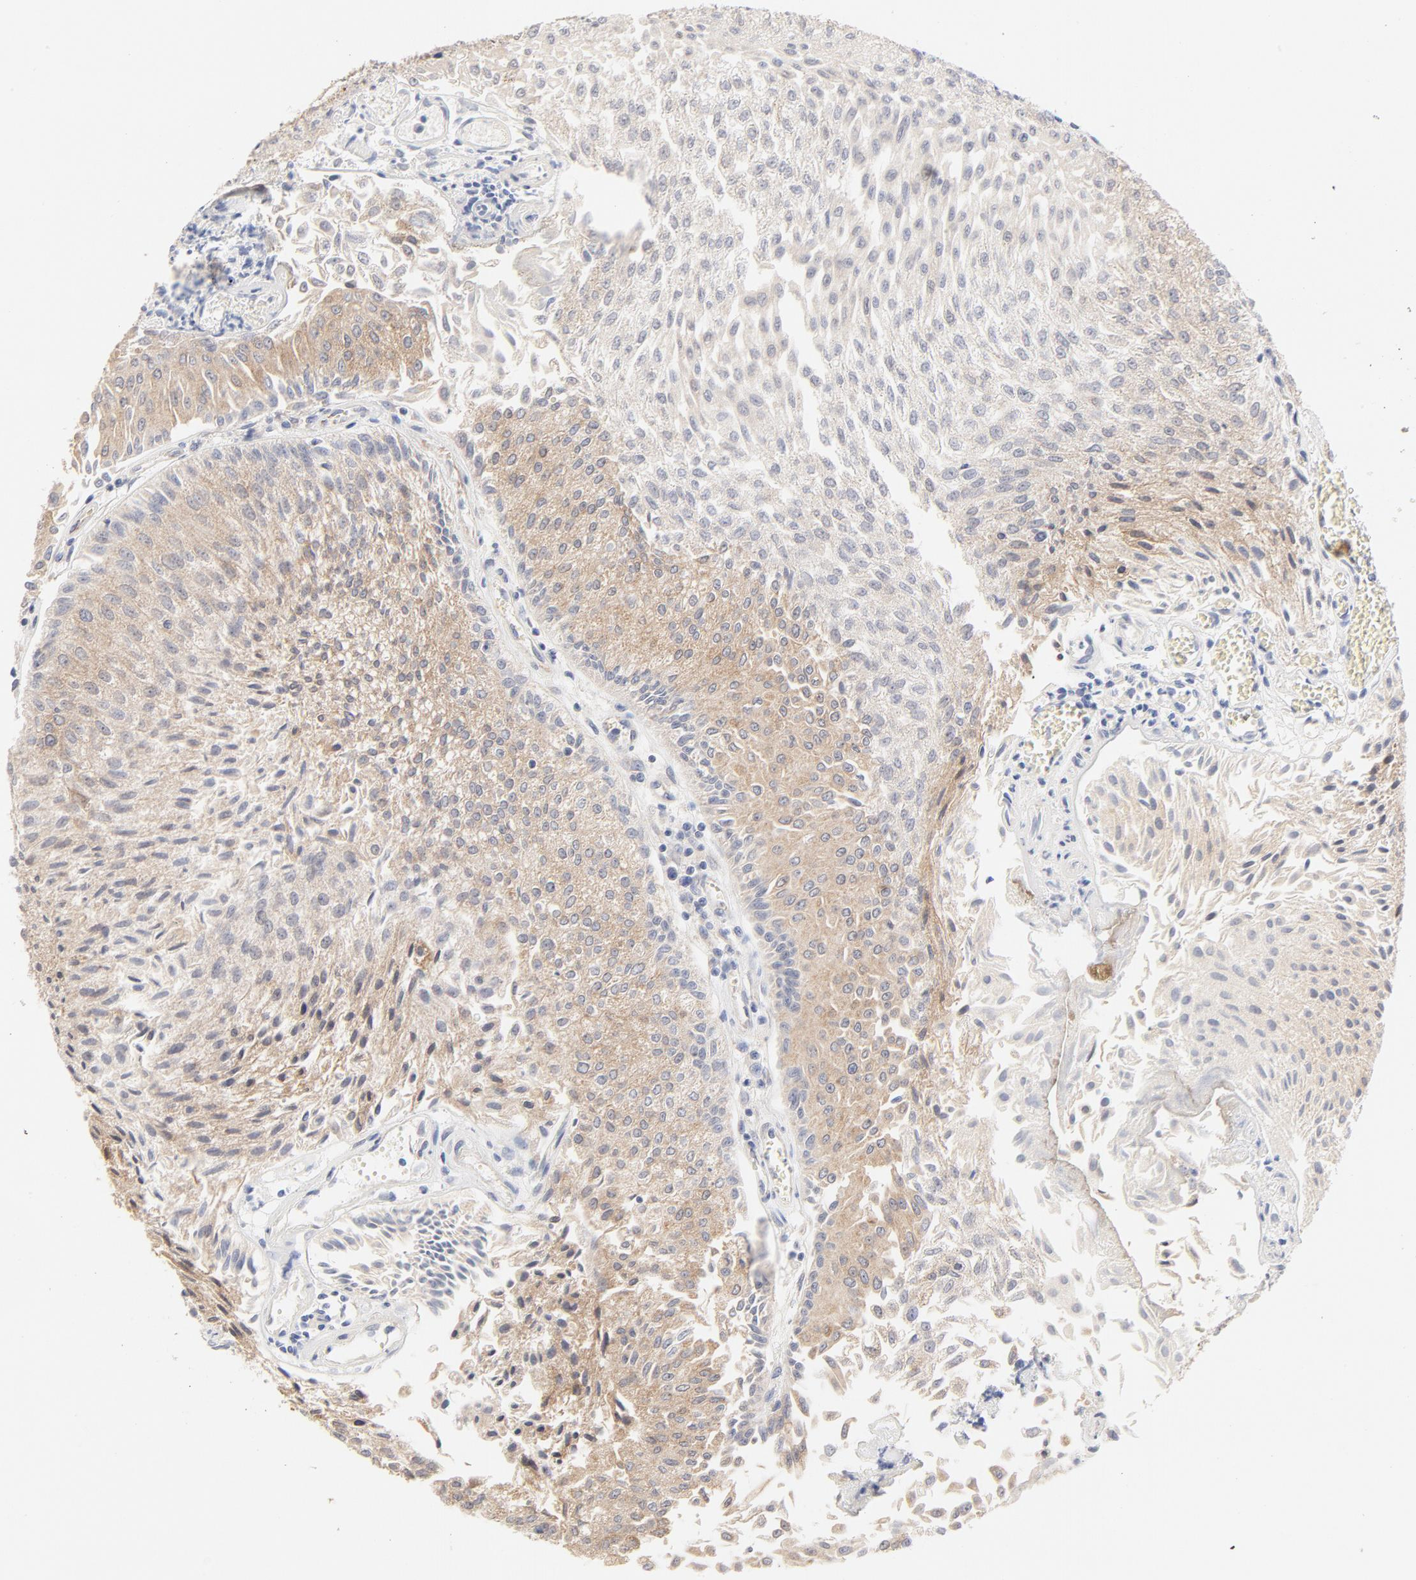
{"staining": {"intensity": "weak", "quantity": ">75%", "location": "cytoplasmic/membranous"}, "tissue": "urothelial cancer", "cell_type": "Tumor cells", "image_type": "cancer", "snomed": [{"axis": "morphology", "description": "Urothelial carcinoma, Low grade"}, {"axis": "topography", "description": "Urinary bladder"}], "caption": "IHC histopathology image of neoplastic tissue: urothelial carcinoma (low-grade) stained using immunohistochemistry (IHC) reveals low levels of weak protein expression localized specifically in the cytoplasmic/membranous of tumor cells, appearing as a cytoplasmic/membranous brown color.", "gene": "MTERF2", "patient": {"sex": "male", "age": 86}}